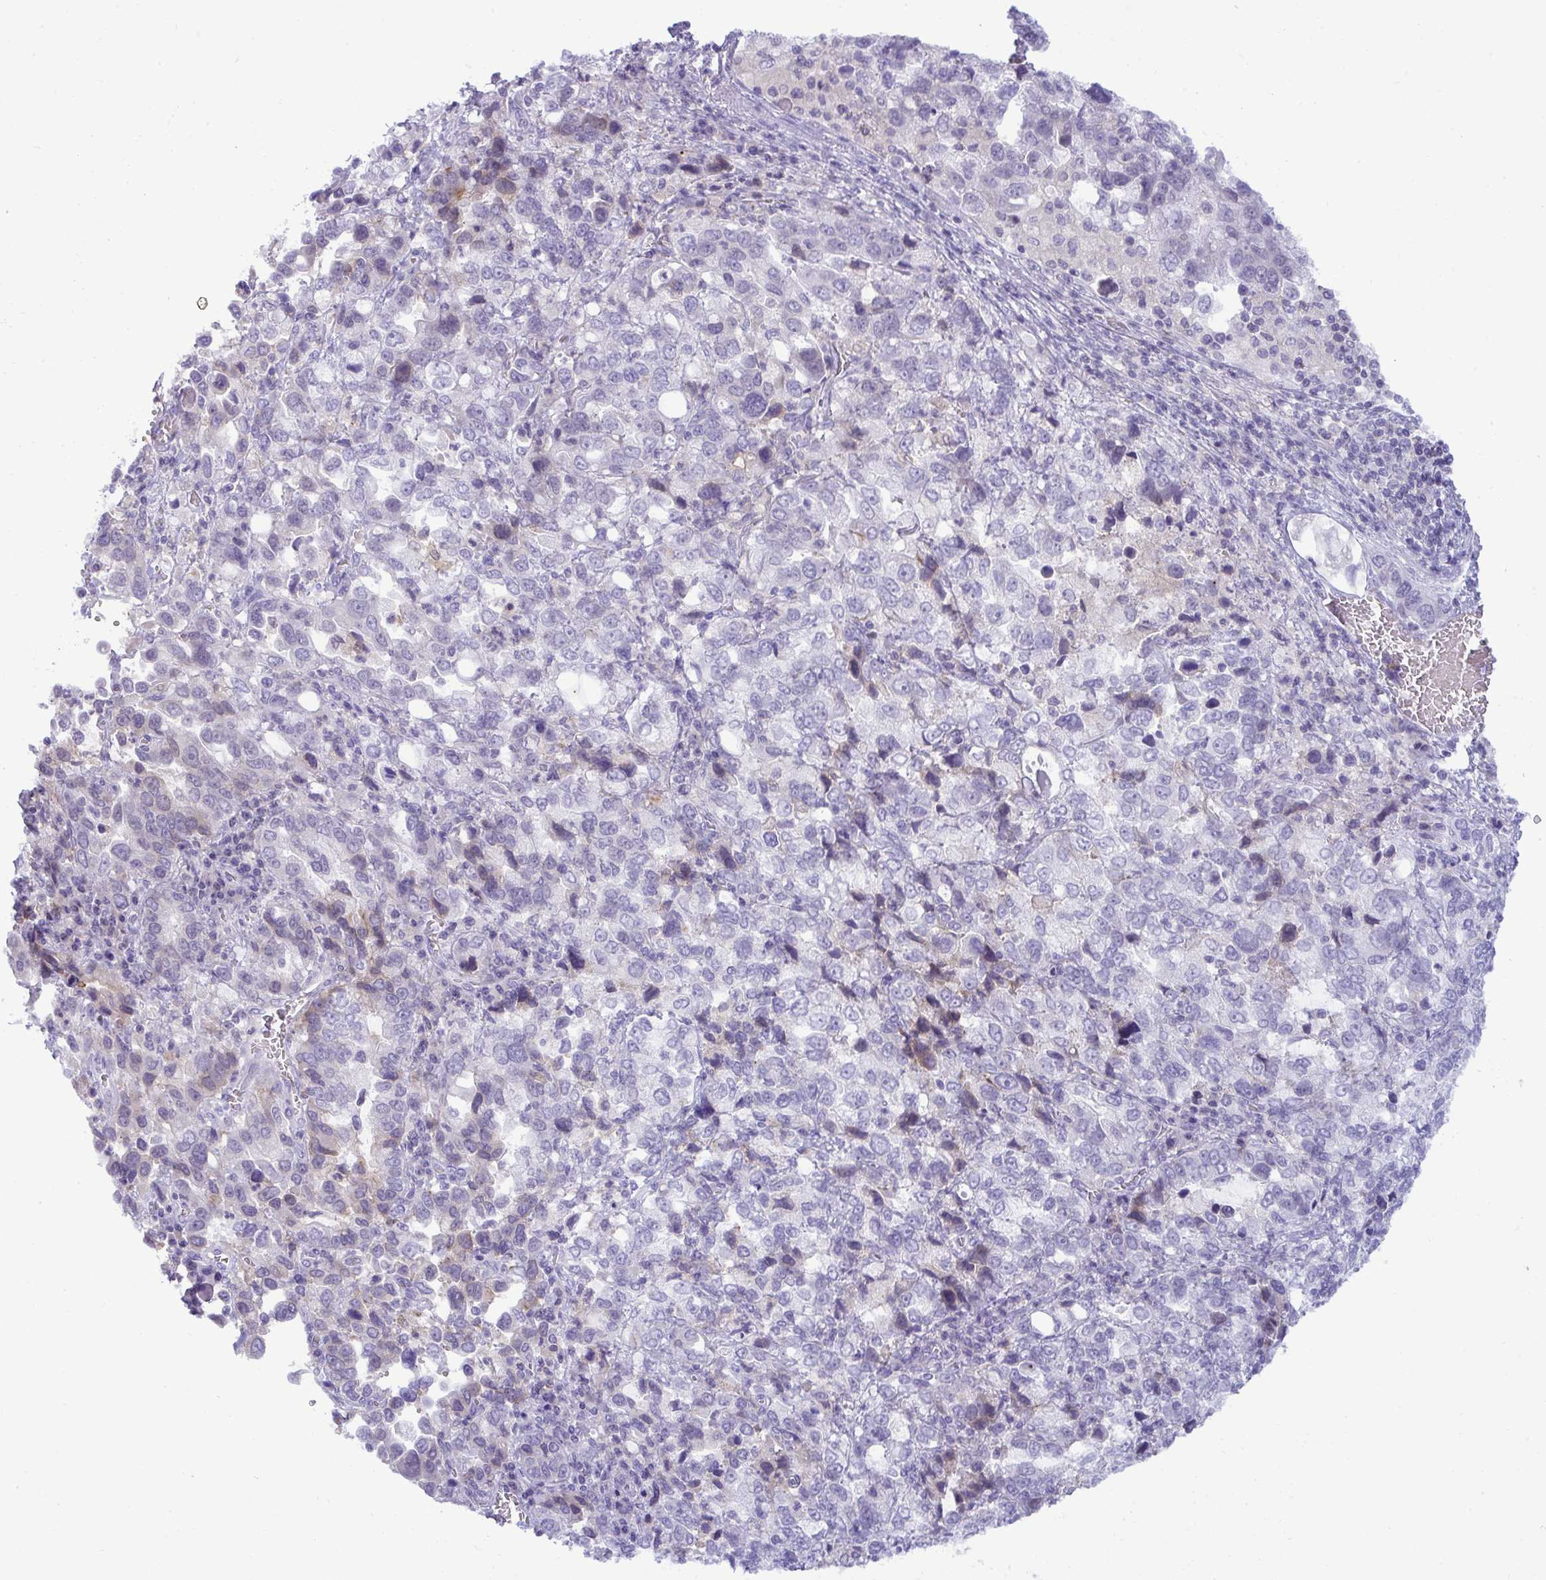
{"staining": {"intensity": "negative", "quantity": "none", "location": "none"}, "tissue": "stomach cancer", "cell_type": "Tumor cells", "image_type": "cancer", "snomed": [{"axis": "morphology", "description": "Adenocarcinoma, NOS"}, {"axis": "topography", "description": "Stomach, upper"}], "caption": "Tumor cells are negative for protein expression in human adenocarcinoma (stomach).", "gene": "RGPD5", "patient": {"sex": "female", "age": 81}}